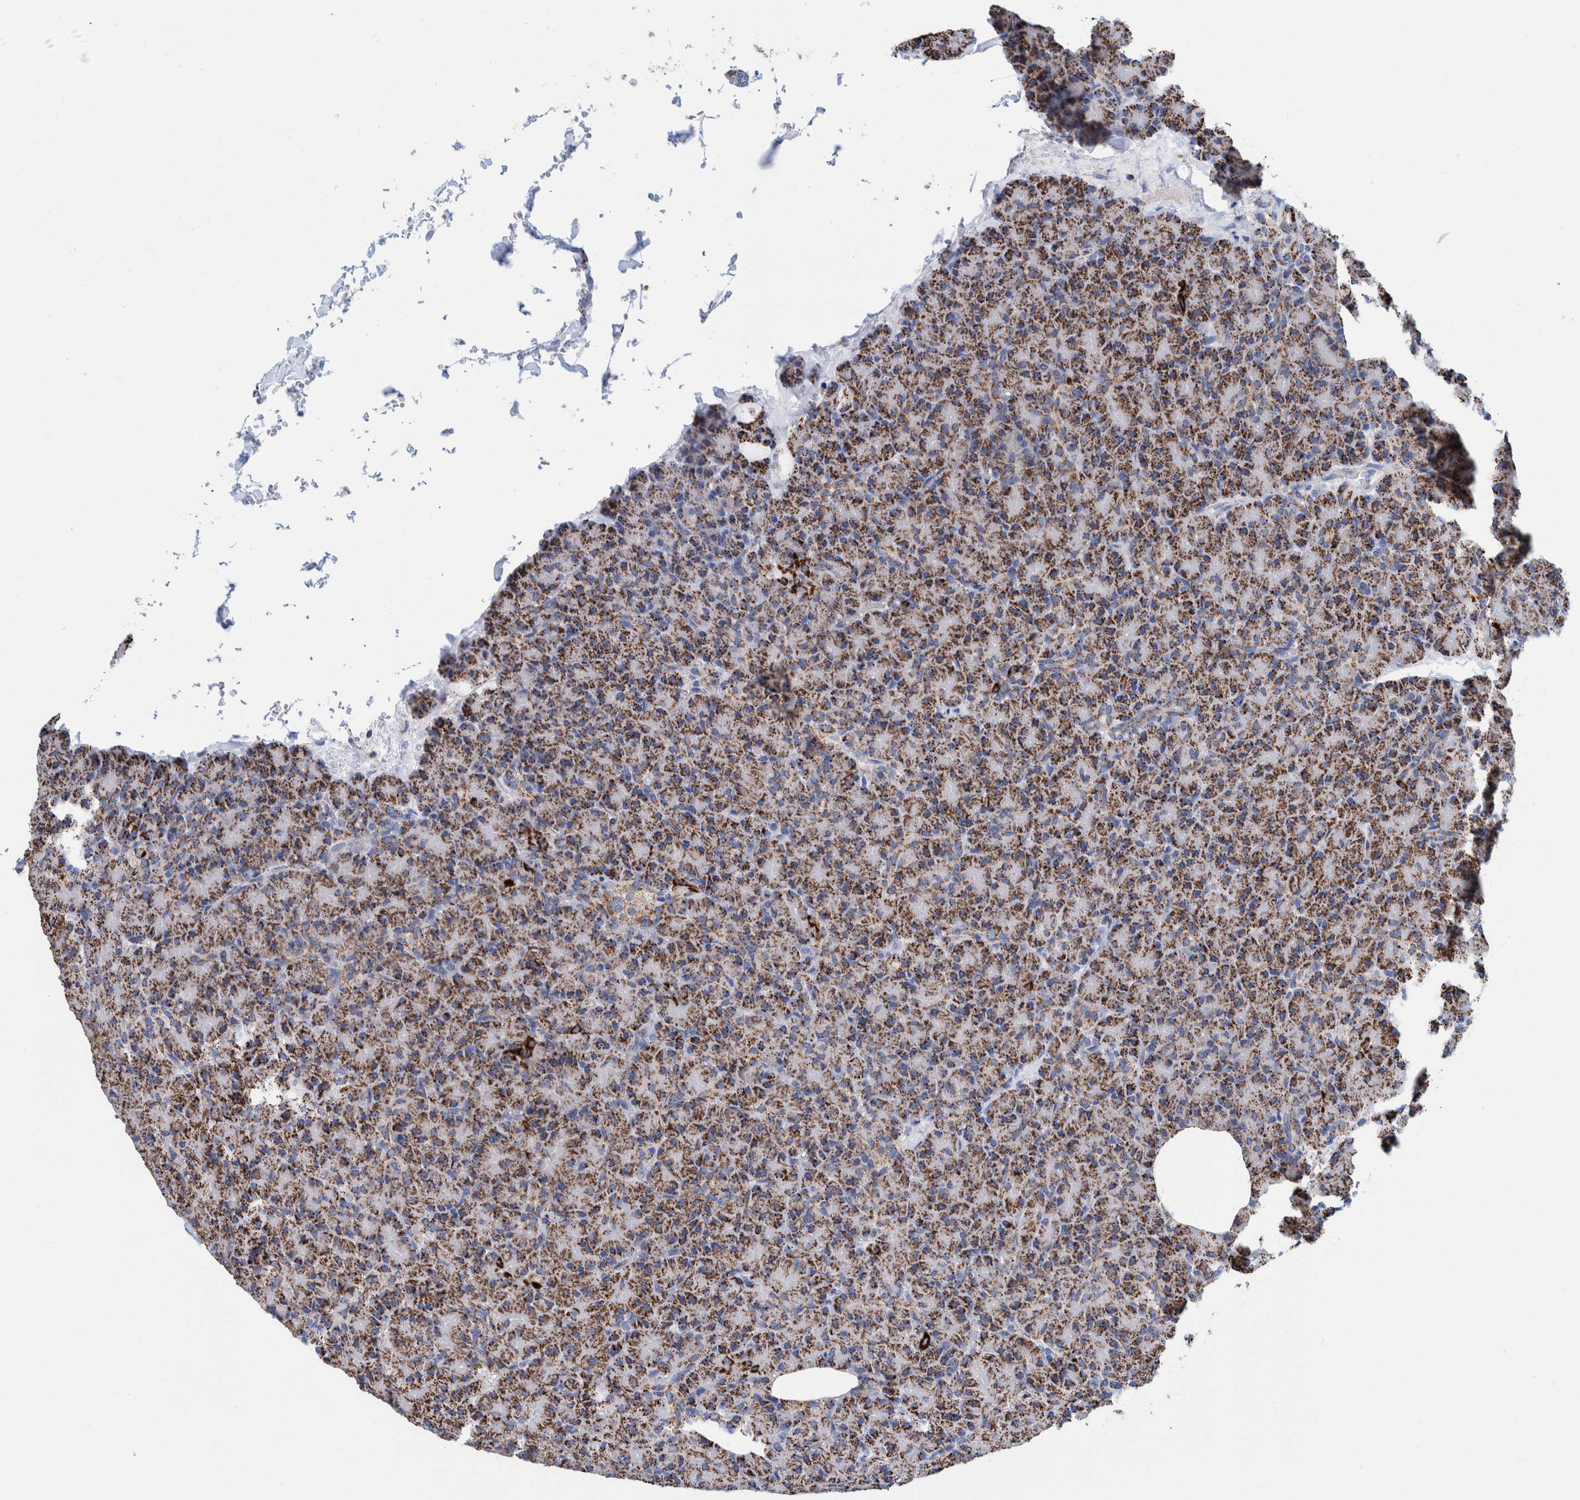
{"staining": {"intensity": "moderate", "quantity": ">75%", "location": "cytoplasmic/membranous"}, "tissue": "pancreas", "cell_type": "Exocrine glandular cells", "image_type": "normal", "snomed": [{"axis": "morphology", "description": "Normal tissue, NOS"}, {"axis": "topography", "description": "Pancreas"}], "caption": "Pancreas stained with immunohistochemistry (IHC) displays moderate cytoplasmic/membranous positivity in approximately >75% of exocrine glandular cells.", "gene": "DECR1", "patient": {"sex": "female", "age": 43}}